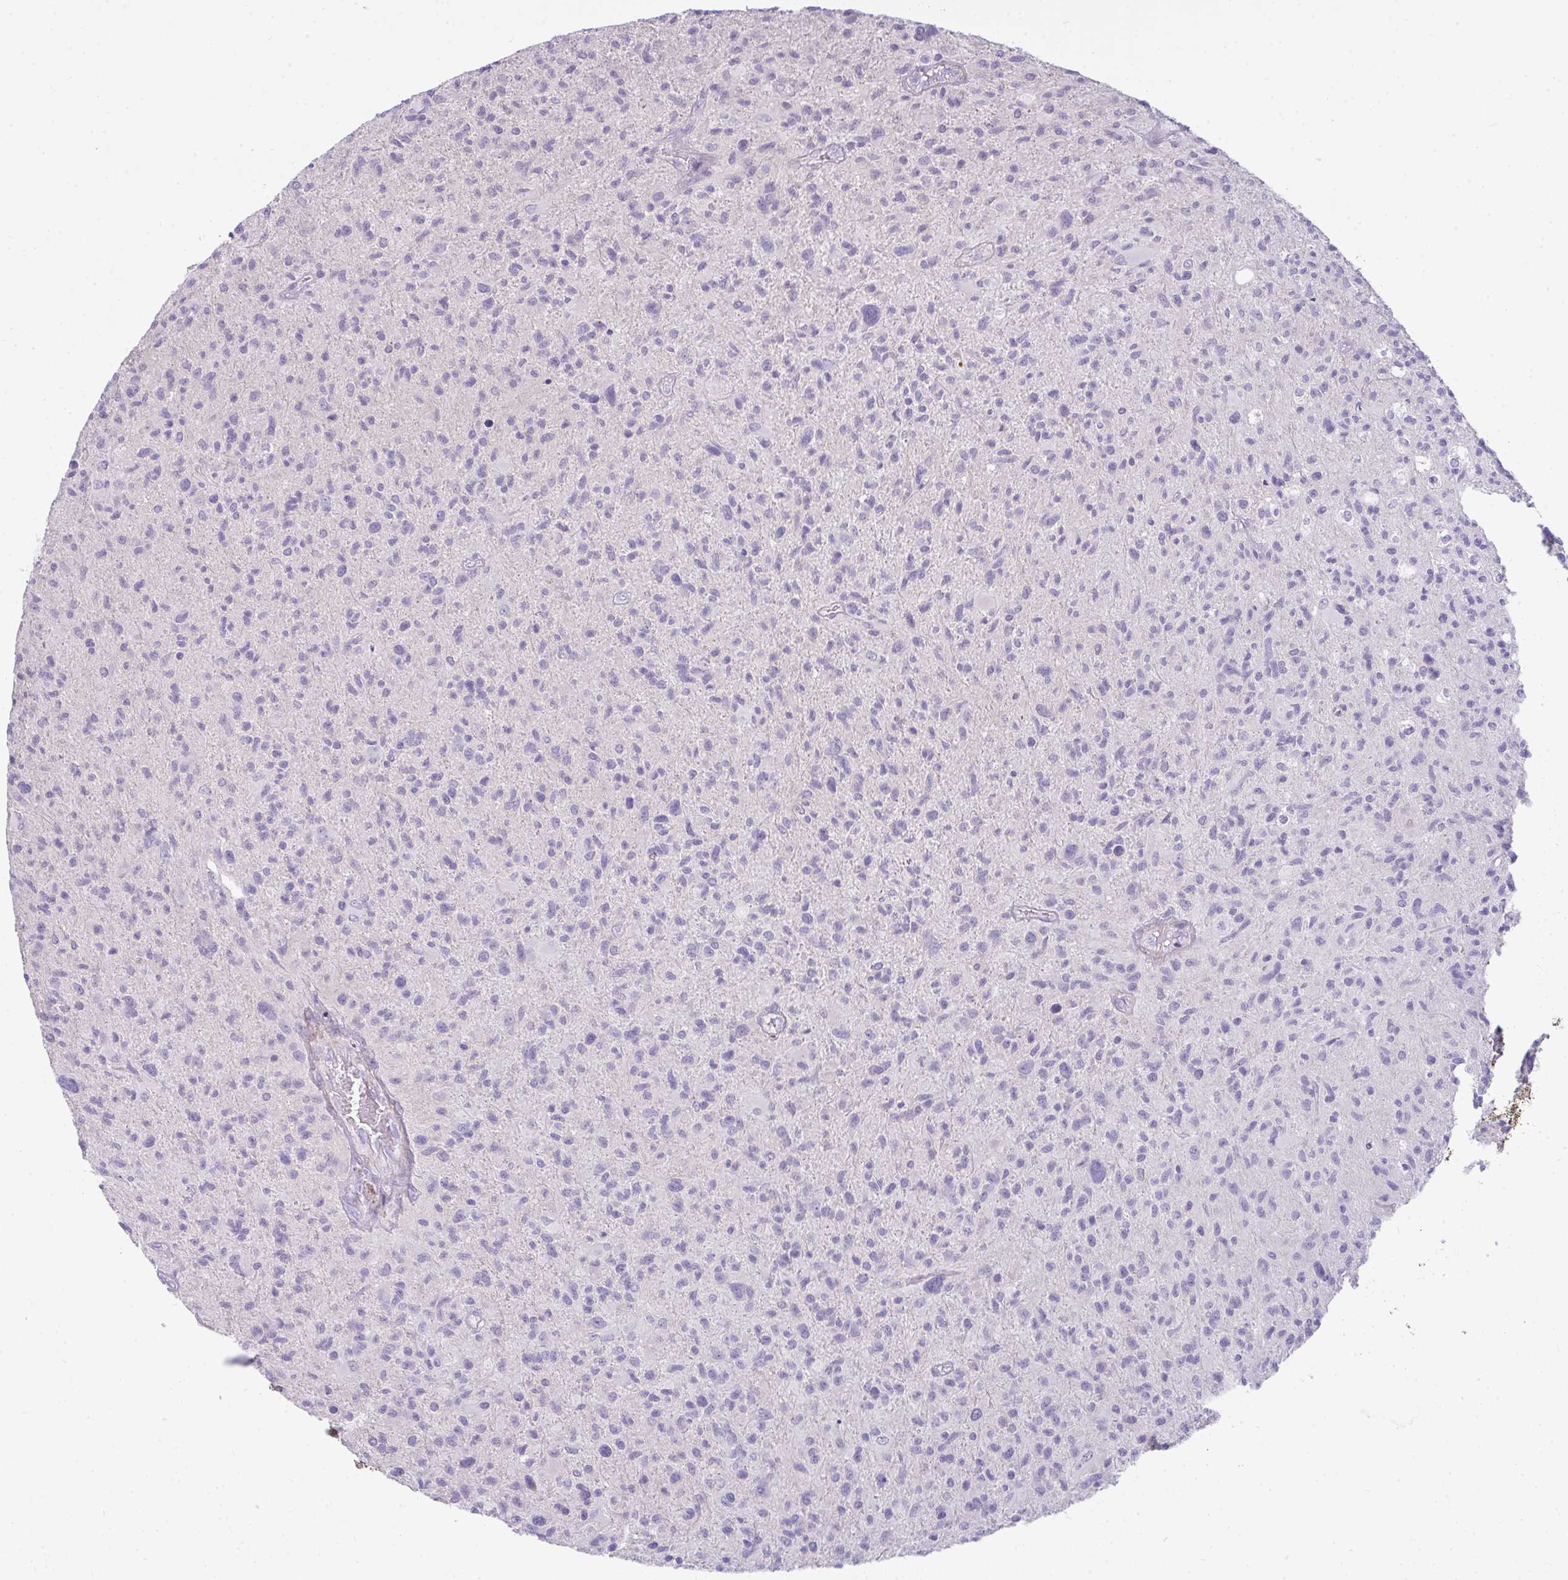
{"staining": {"intensity": "negative", "quantity": "none", "location": "none"}, "tissue": "glioma", "cell_type": "Tumor cells", "image_type": "cancer", "snomed": [{"axis": "morphology", "description": "Glioma, malignant, High grade"}, {"axis": "topography", "description": "Brain"}], "caption": "Glioma stained for a protein using immunohistochemistry (IHC) exhibits no staining tumor cells.", "gene": "CDRT15", "patient": {"sex": "female", "age": 70}}